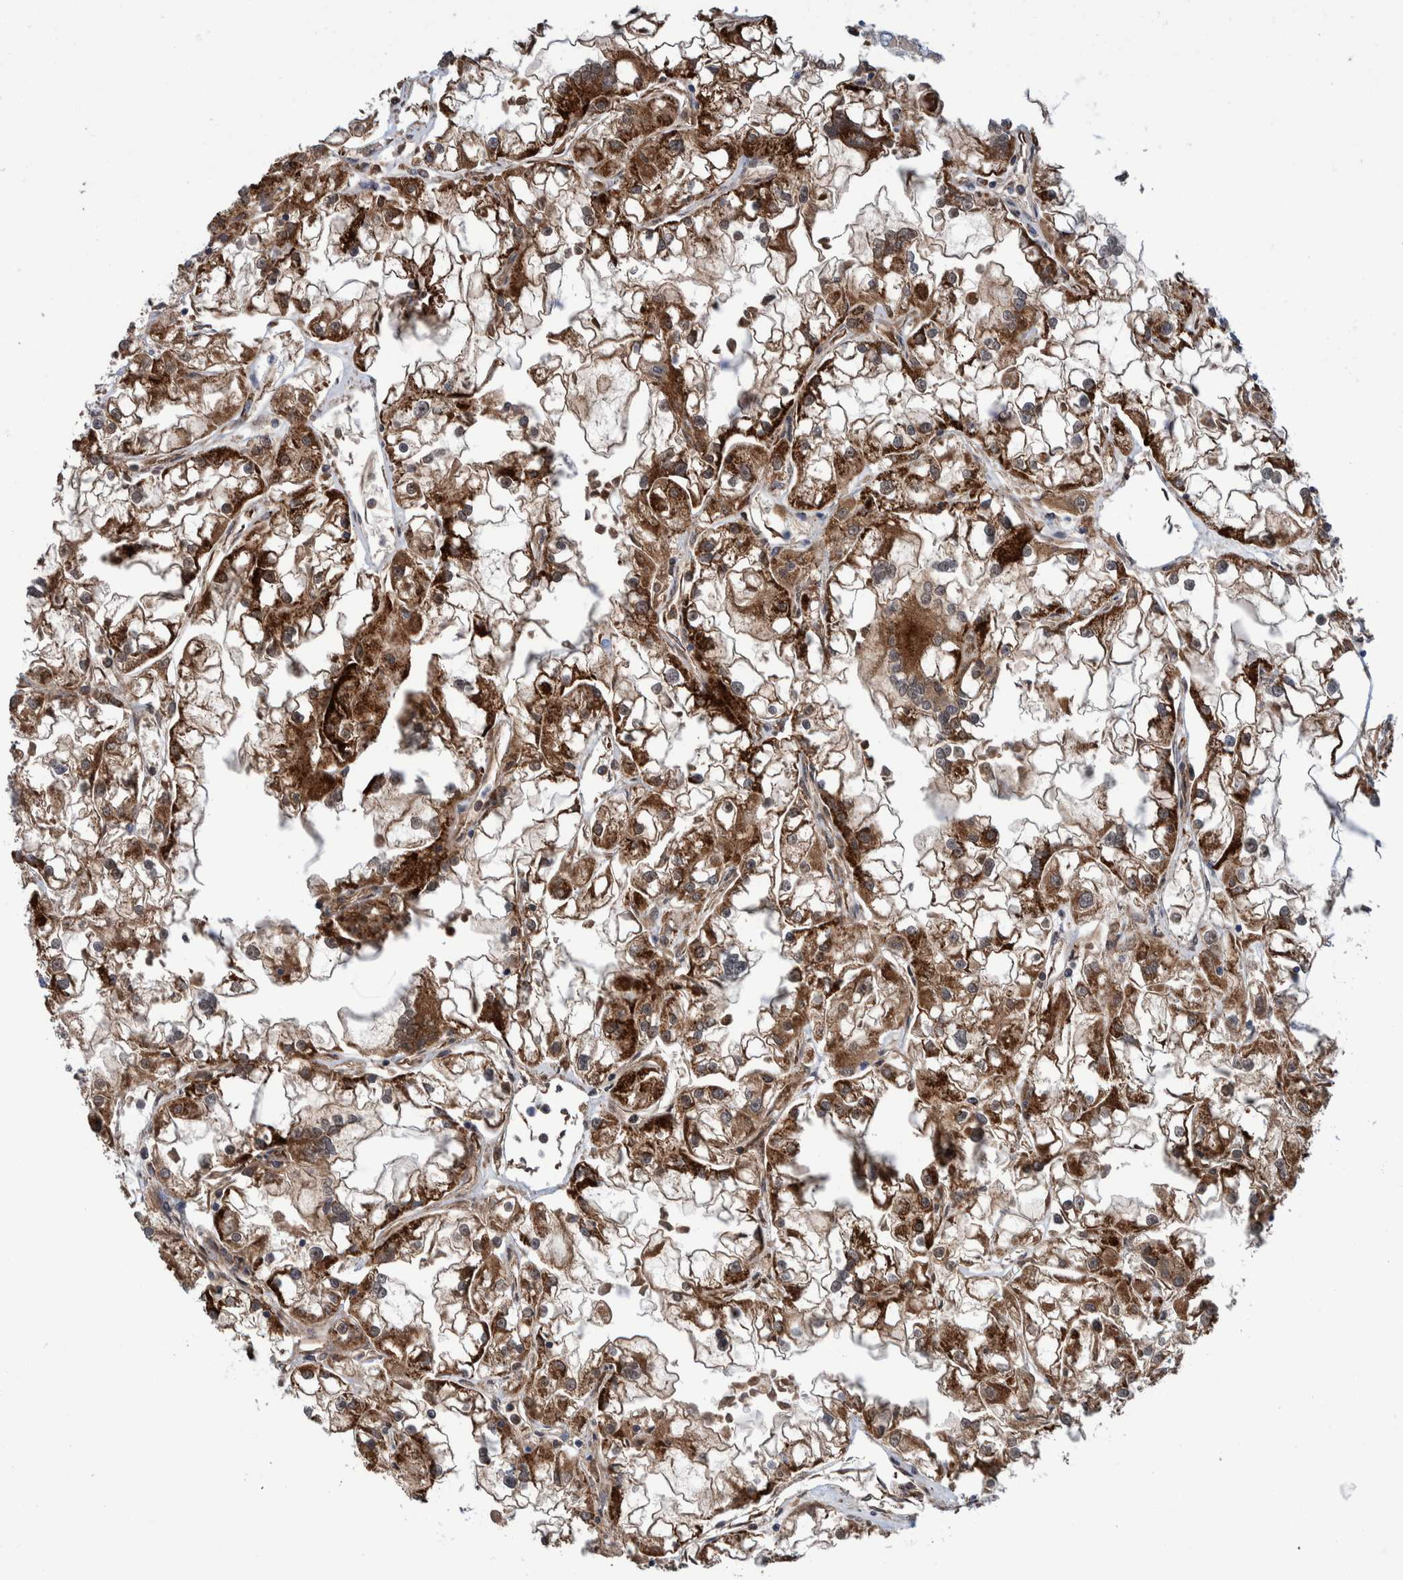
{"staining": {"intensity": "strong", "quantity": ">75%", "location": "cytoplasmic/membranous"}, "tissue": "renal cancer", "cell_type": "Tumor cells", "image_type": "cancer", "snomed": [{"axis": "morphology", "description": "Adenocarcinoma, NOS"}, {"axis": "topography", "description": "Kidney"}], "caption": "Tumor cells show high levels of strong cytoplasmic/membranous positivity in approximately >75% of cells in adenocarcinoma (renal). (Brightfield microscopy of DAB IHC at high magnification).", "gene": "DECR1", "patient": {"sex": "female", "age": 52}}